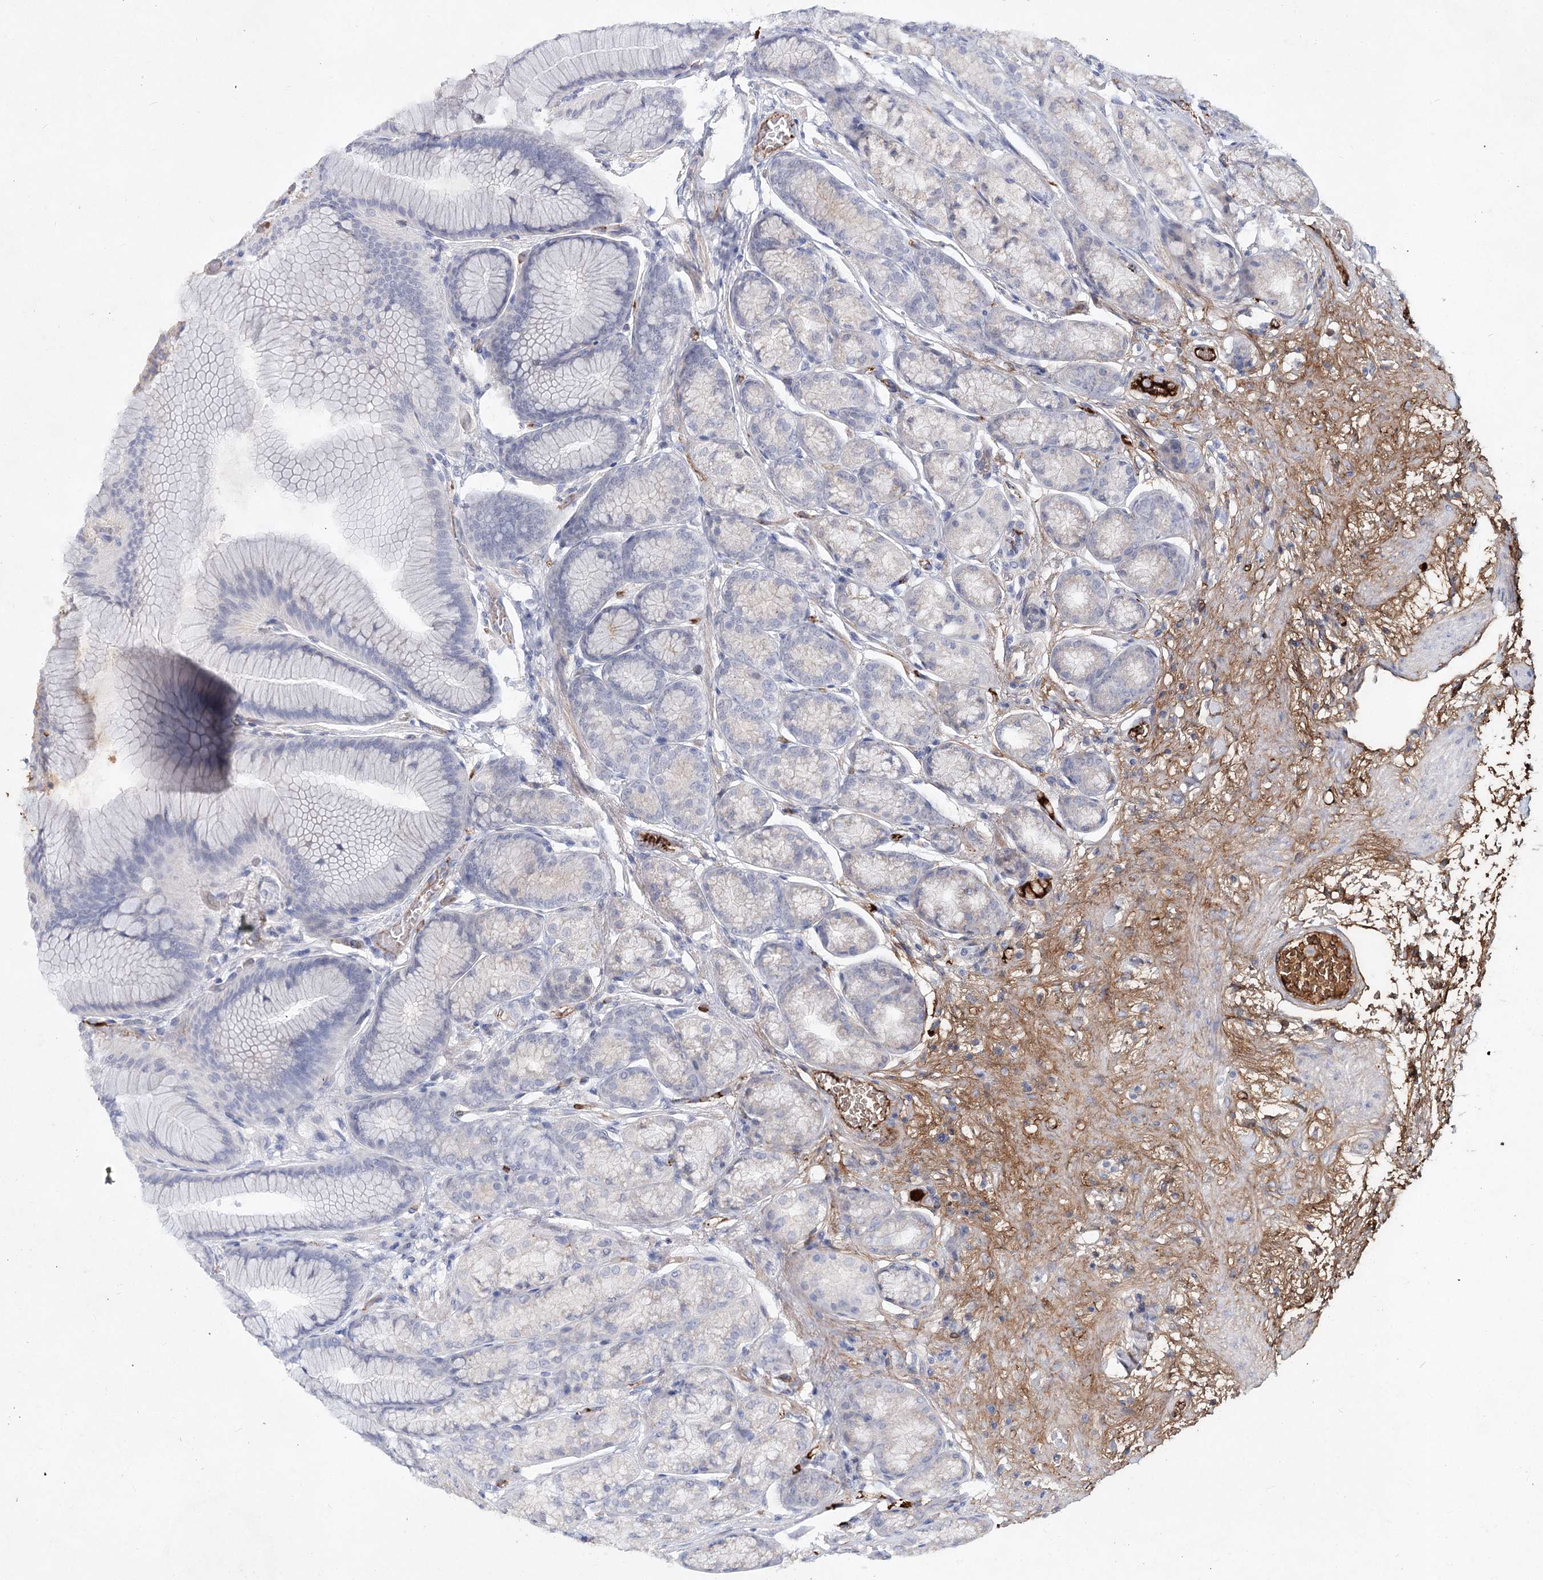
{"staining": {"intensity": "negative", "quantity": "none", "location": "none"}, "tissue": "stomach", "cell_type": "Glandular cells", "image_type": "normal", "snomed": [{"axis": "morphology", "description": "Normal tissue, NOS"}, {"axis": "morphology", "description": "Adenocarcinoma, NOS"}, {"axis": "morphology", "description": "Adenocarcinoma, High grade"}, {"axis": "topography", "description": "Stomach, upper"}, {"axis": "topography", "description": "Stomach"}], "caption": "Immunohistochemical staining of normal human stomach reveals no significant expression in glandular cells.", "gene": "TASOR2", "patient": {"sex": "female", "age": 65}}